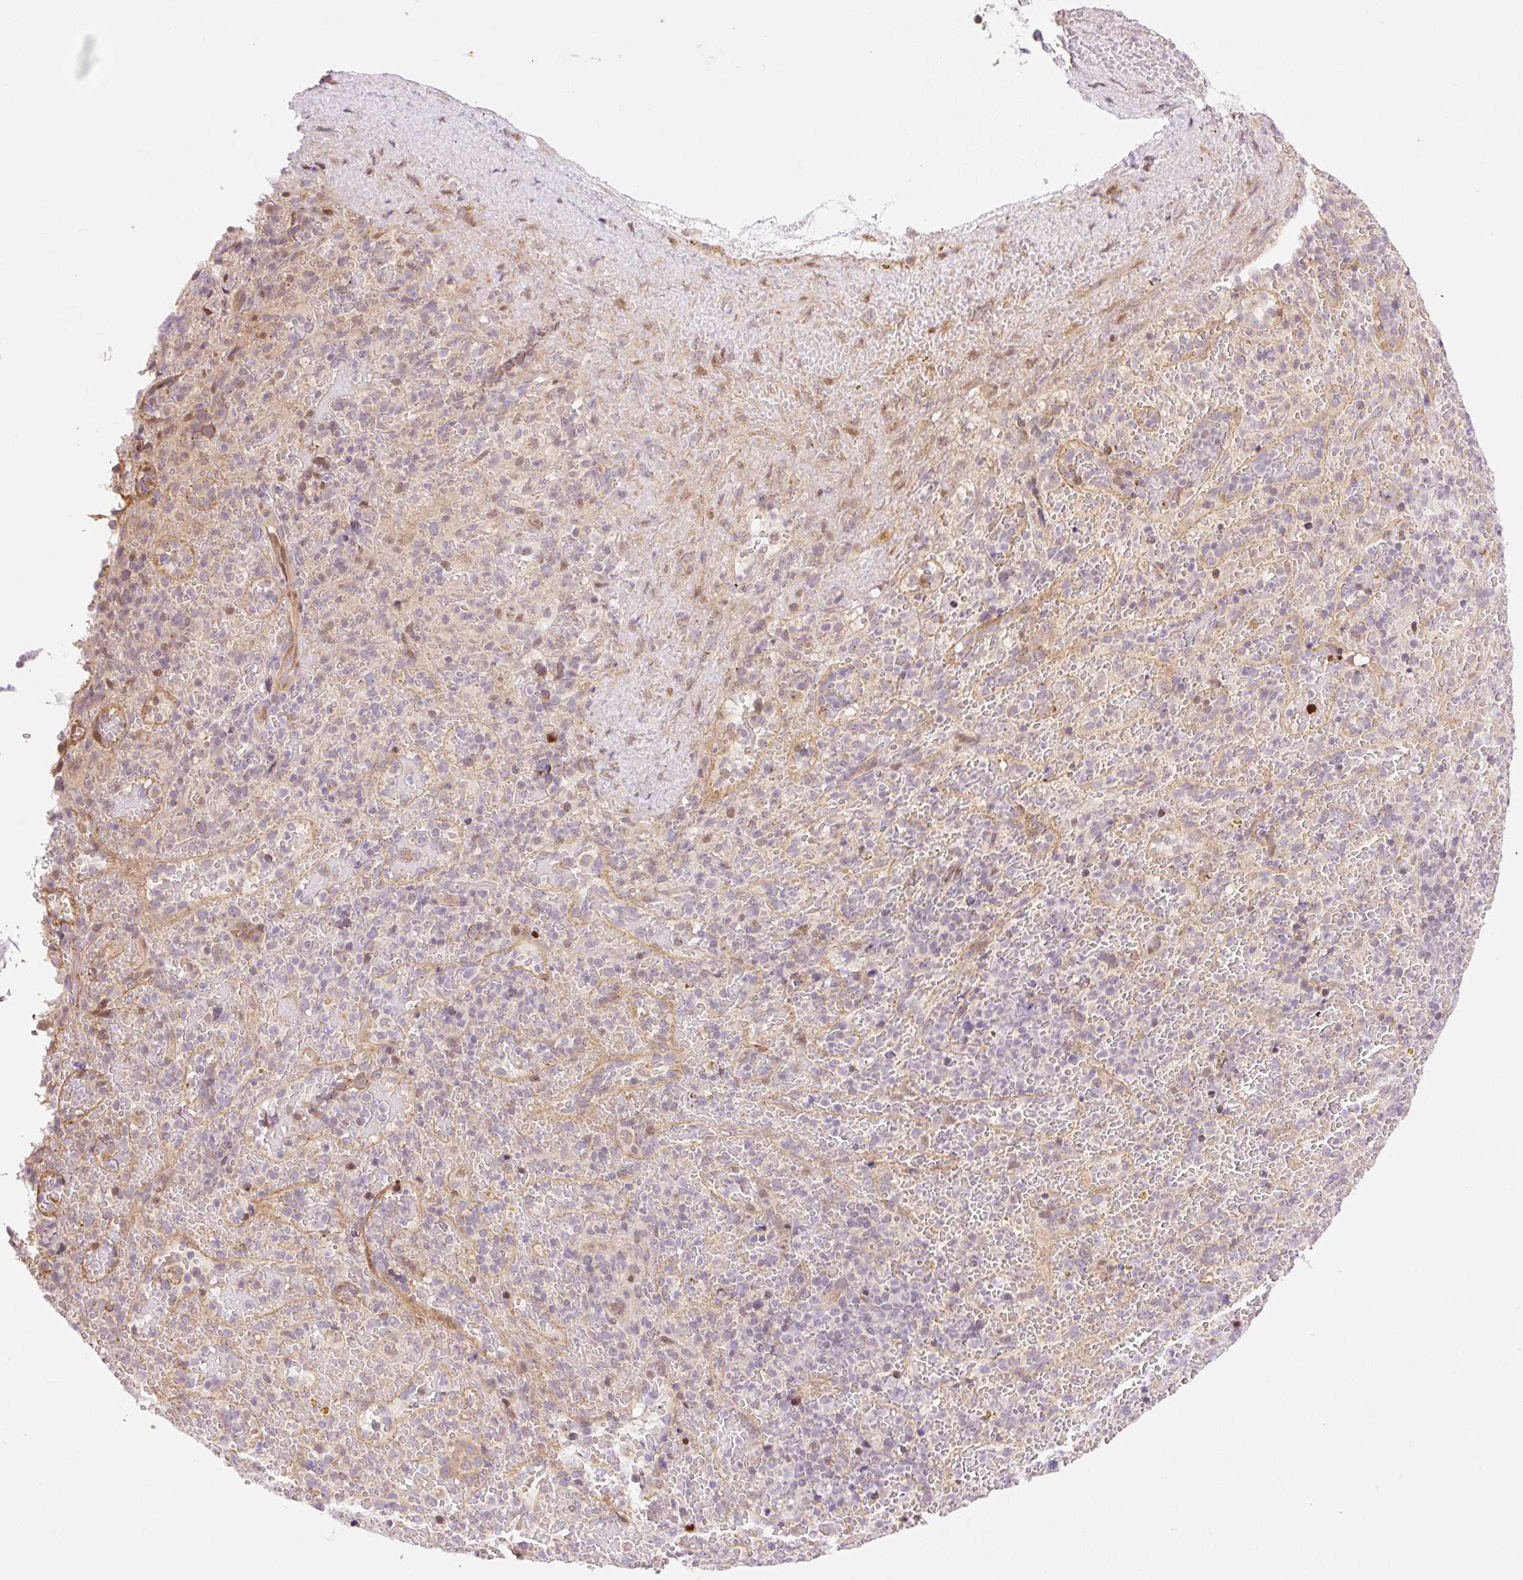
{"staining": {"intensity": "weak", "quantity": "<25%", "location": "nuclear"}, "tissue": "spleen", "cell_type": "Cells in red pulp", "image_type": "normal", "snomed": [{"axis": "morphology", "description": "Normal tissue, NOS"}, {"axis": "topography", "description": "Spleen"}], "caption": "This image is of normal spleen stained with immunohistochemistry to label a protein in brown with the nuclei are counter-stained blue. There is no positivity in cells in red pulp.", "gene": "ZNF394", "patient": {"sex": "female", "age": 50}}